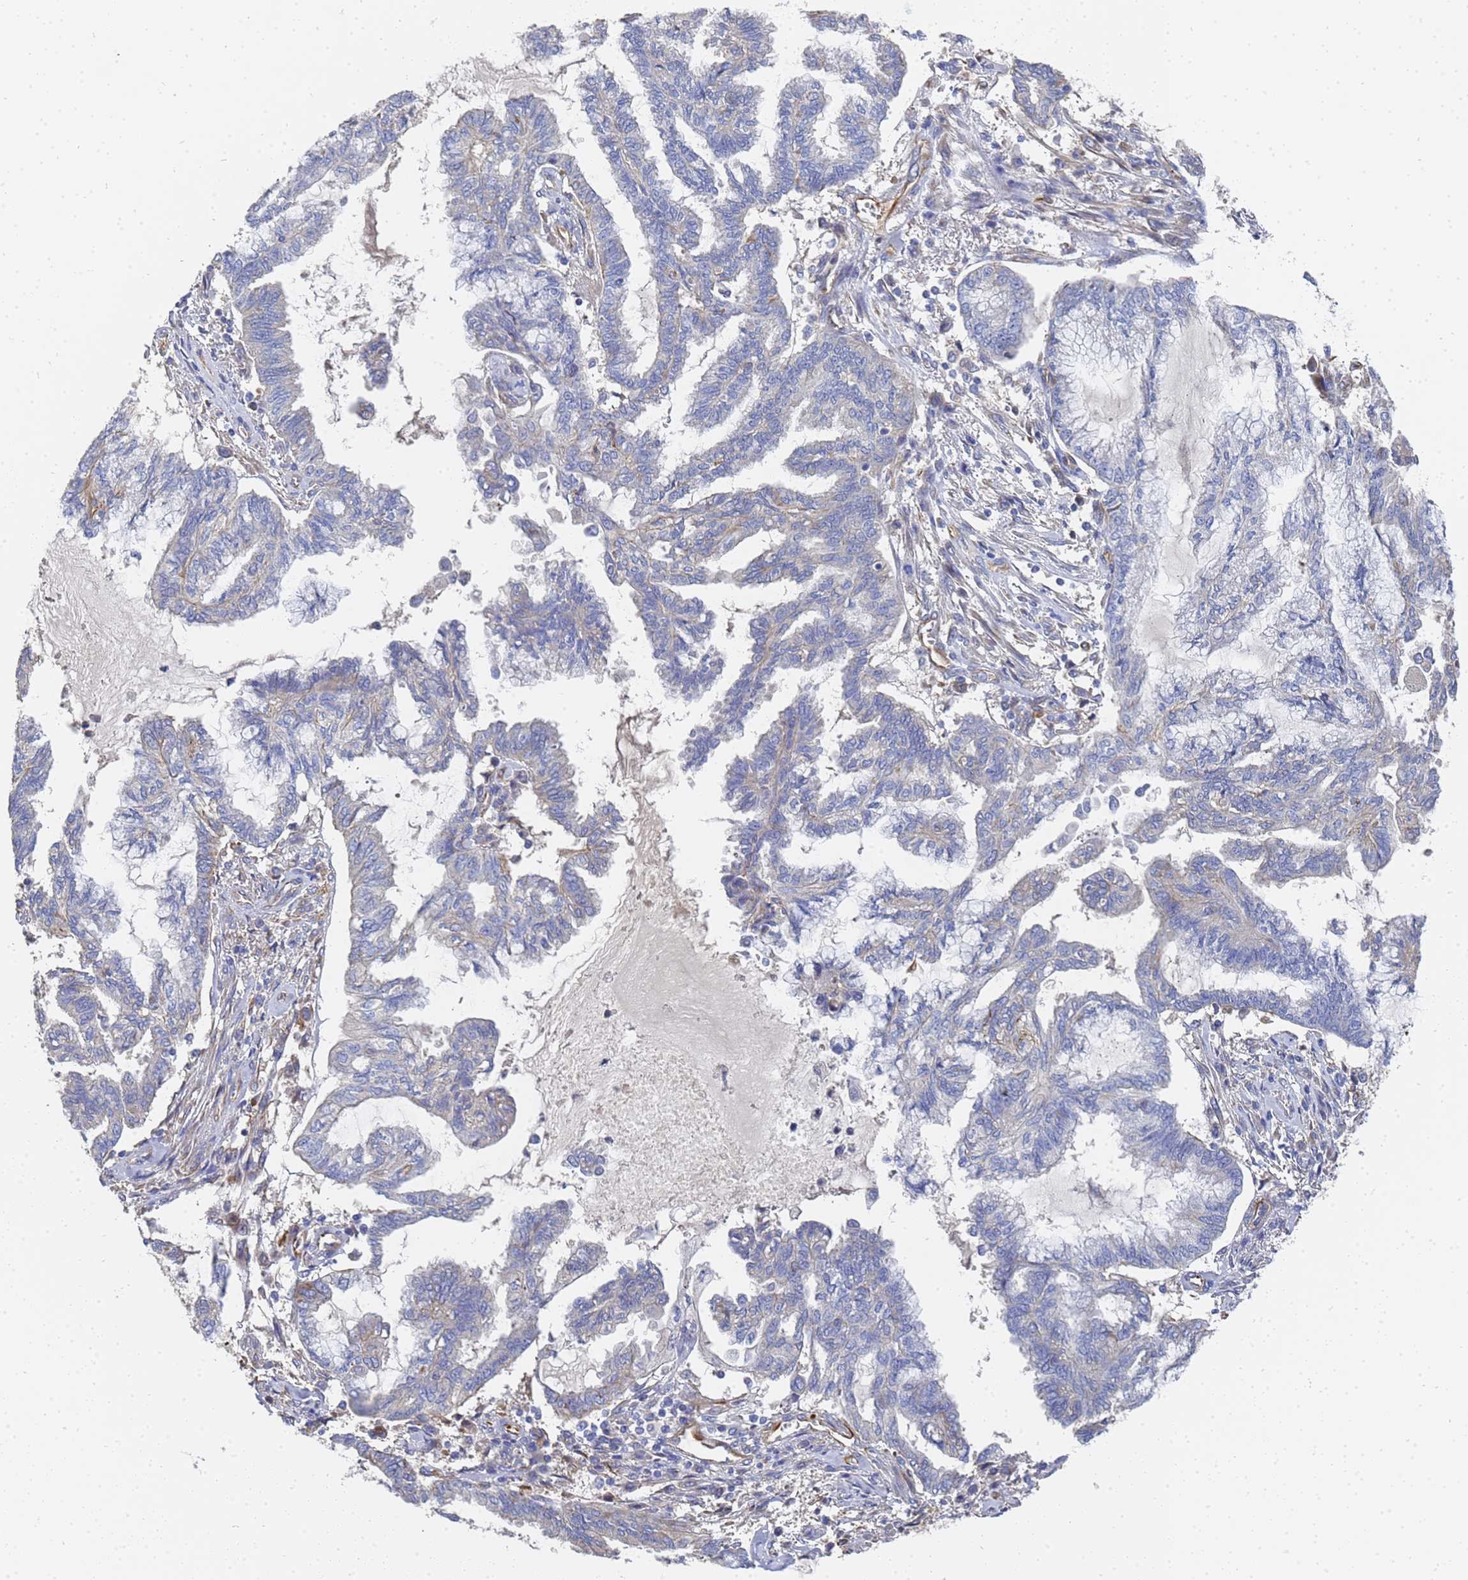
{"staining": {"intensity": "negative", "quantity": "none", "location": "none"}, "tissue": "endometrial cancer", "cell_type": "Tumor cells", "image_type": "cancer", "snomed": [{"axis": "morphology", "description": "Adenocarcinoma, NOS"}, {"axis": "topography", "description": "Endometrium"}], "caption": "Endometrial cancer was stained to show a protein in brown. There is no significant expression in tumor cells.", "gene": "SYT13", "patient": {"sex": "female", "age": 86}}